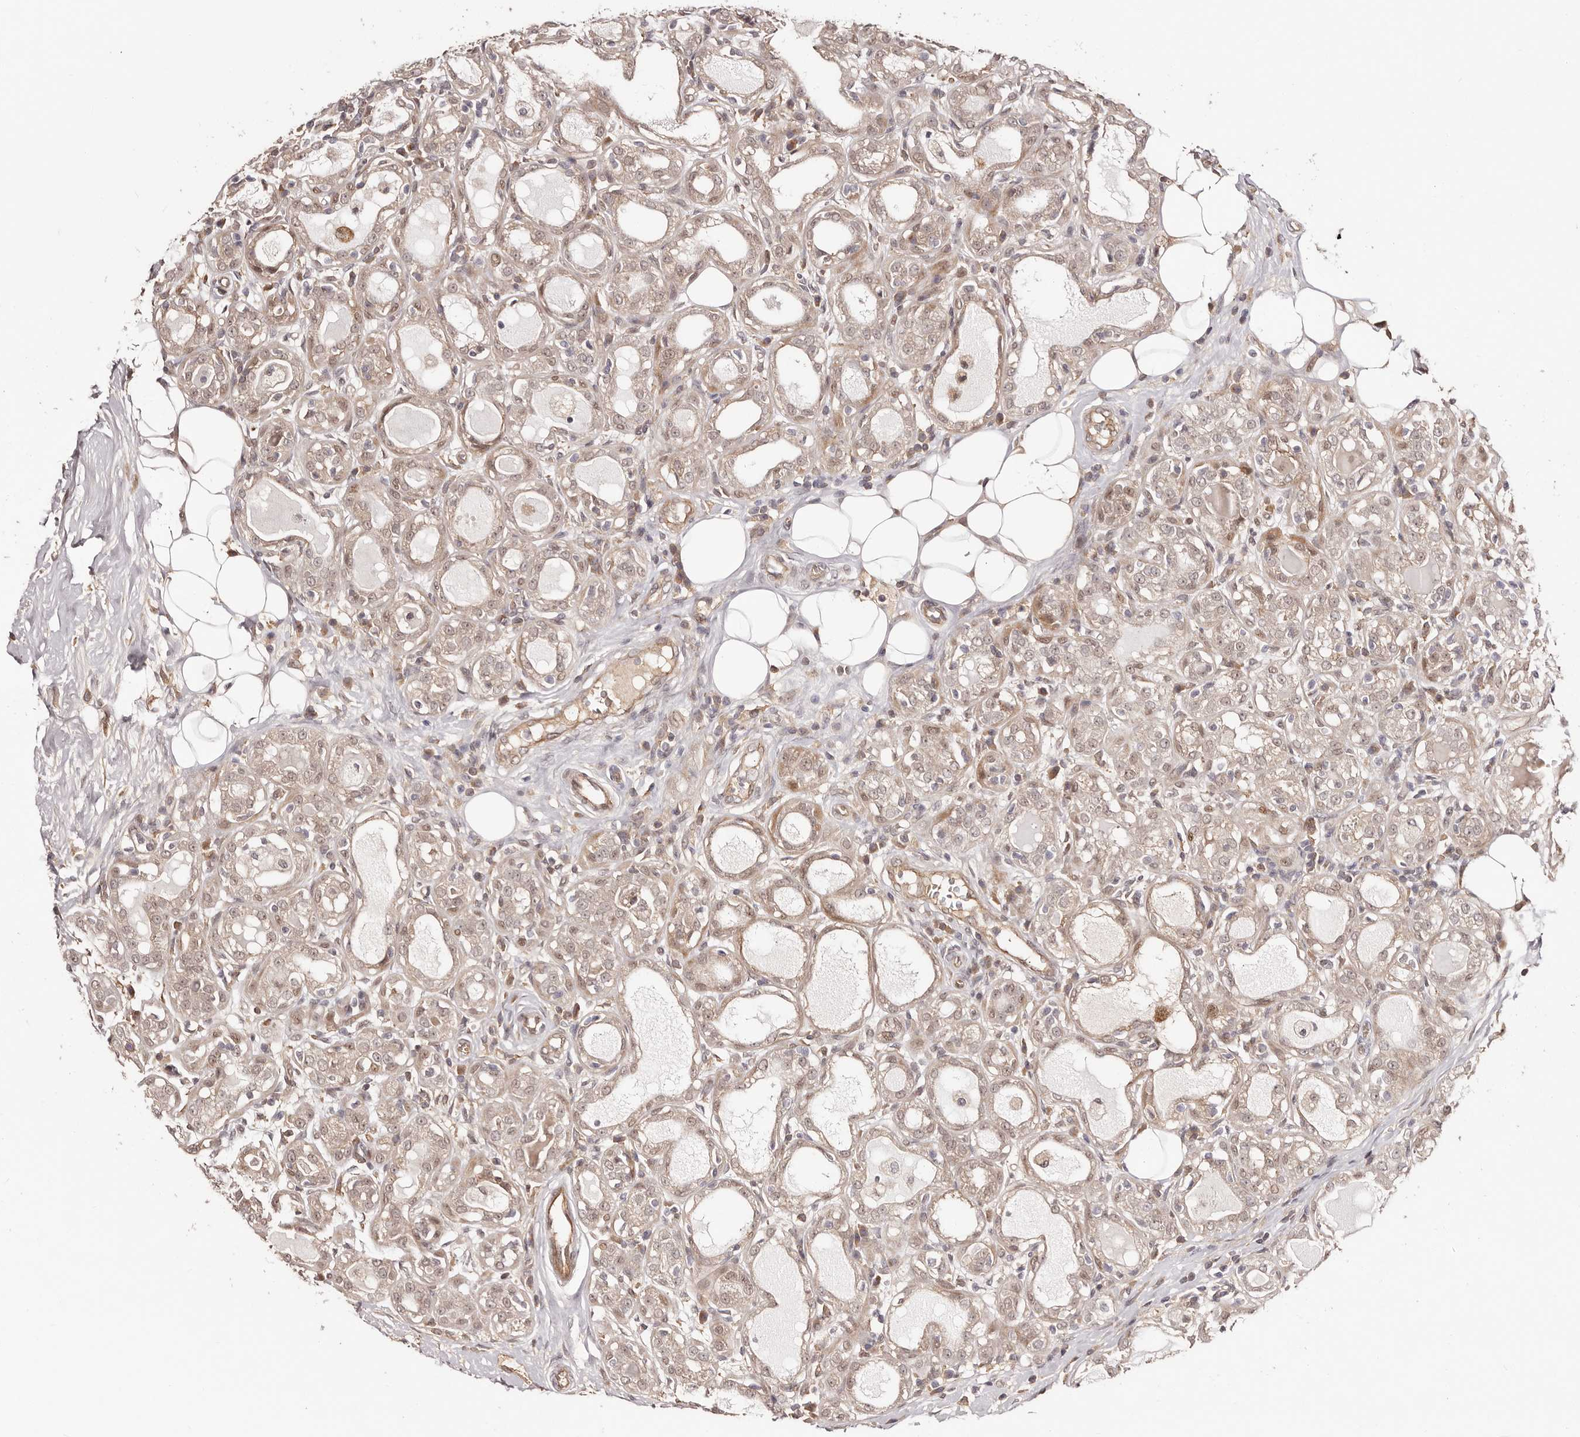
{"staining": {"intensity": "weak", "quantity": ">75%", "location": "cytoplasmic/membranous,nuclear"}, "tissue": "breast cancer", "cell_type": "Tumor cells", "image_type": "cancer", "snomed": [{"axis": "morphology", "description": "Duct carcinoma"}, {"axis": "topography", "description": "Breast"}], "caption": "The photomicrograph shows staining of breast cancer, revealing weak cytoplasmic/membranous and nuclear protein expression (brown color) within tumor cells.", "gene": "EGR3", "patient": {"sex": "female", "age": 27}}